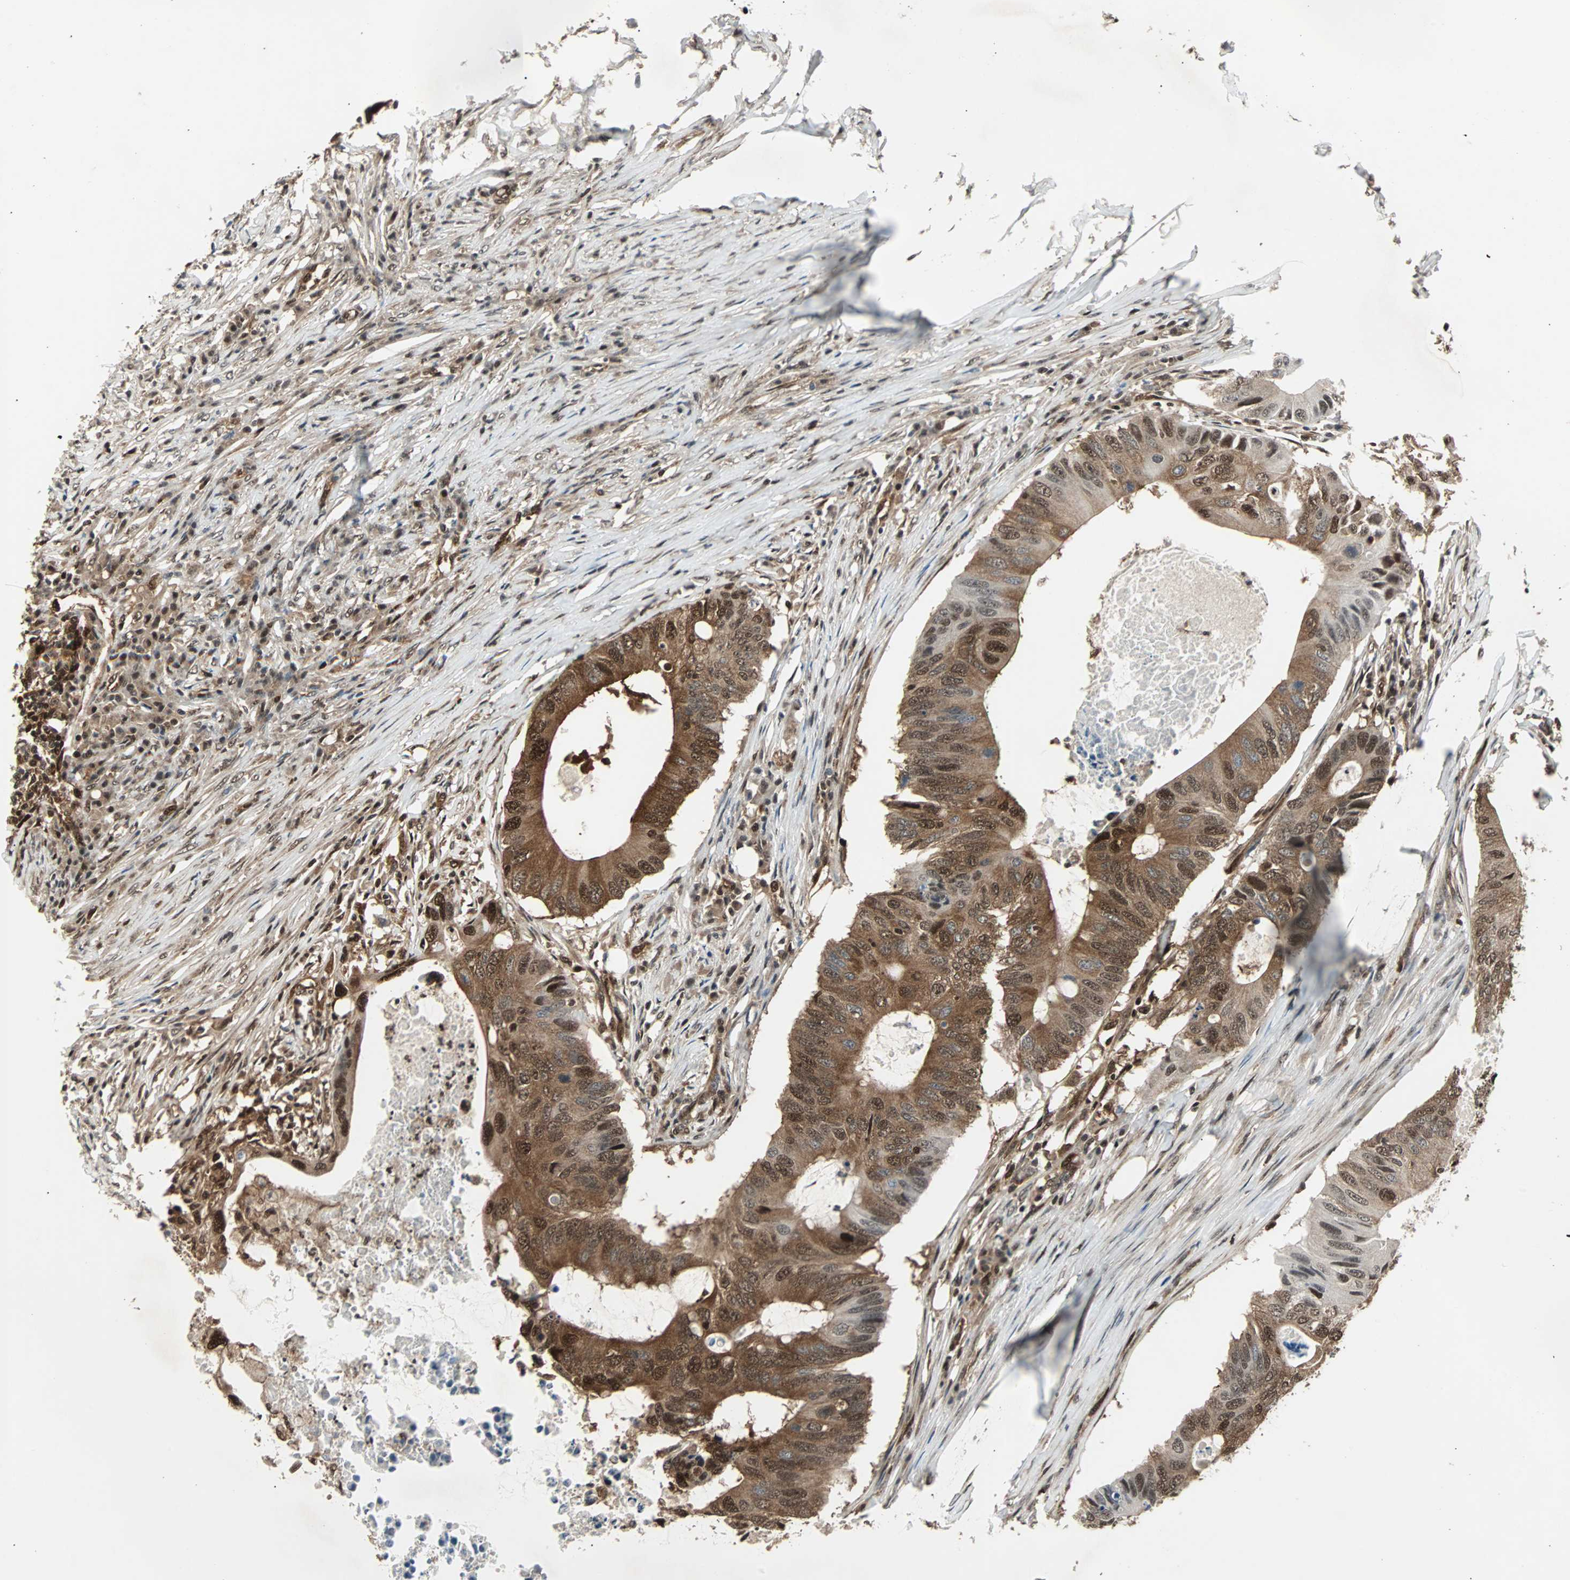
{"staining": {"intensity": "strong", "quantity": ">75%", "location": "cytoplasmic/membranous,nuclear"}, "tissue": "colorectal cancer", "cell_type": "Tumor cells", "image_type": "cancer", "snomed": [{"axis": "morphology", "description": "Adenocarcinoma, NOS"}, {"axis": "topography", "description": "Colon"}], "caption": "The immunohistochemical stain labels strong cytoplasmic/membranous and nuclear staining in tumor cells of adenocarcinoma (colorectal) tissue.", "gene": "ACLY", "patient": {"sex": "male", "age": 71}}